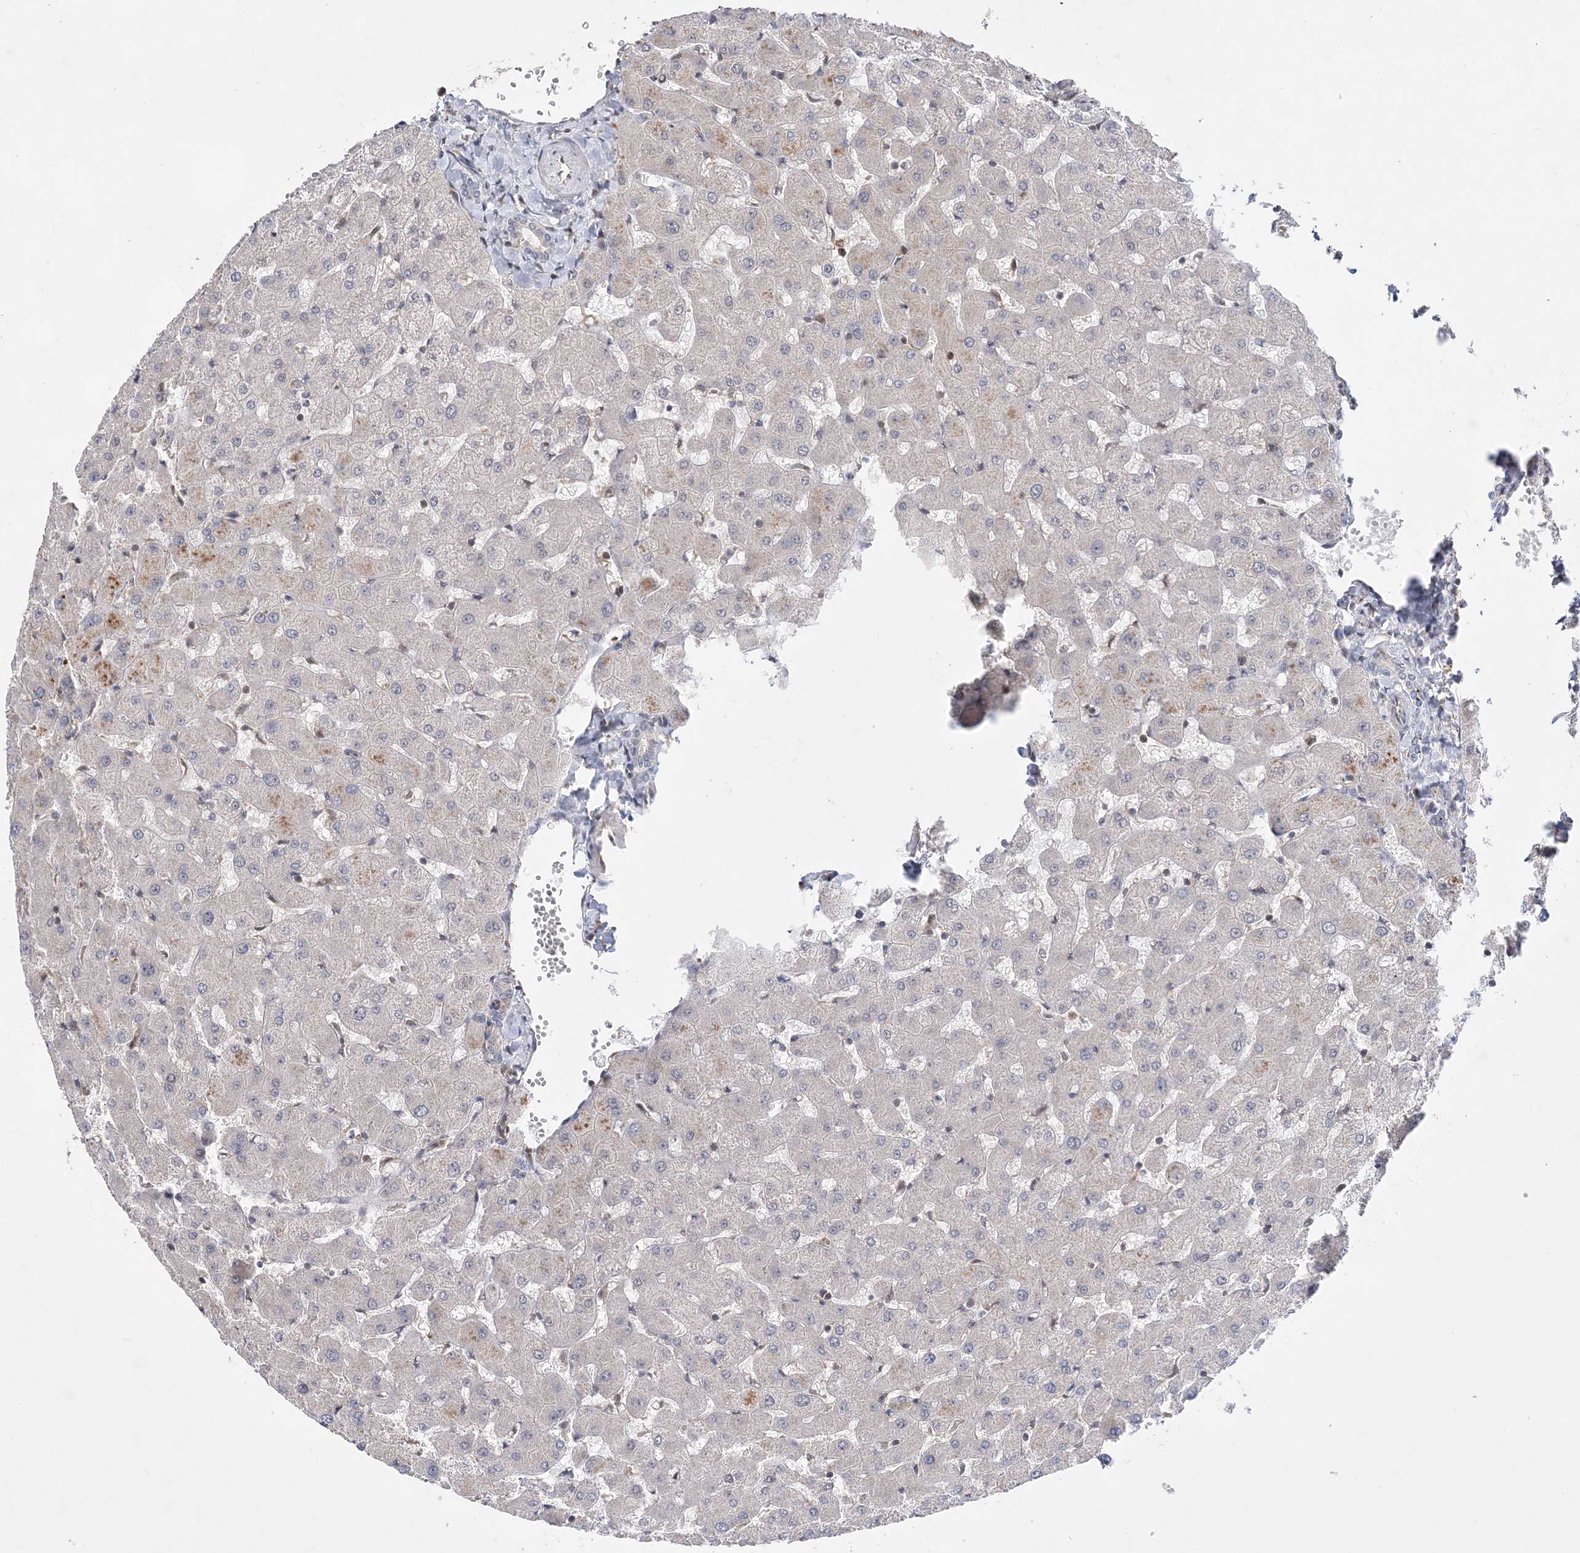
{"staining": {"intensity": "negative", "quantity": "none", "location": "none"}, "tissue": "liver", "cell_type": "Cholangiocytes", "image_type": "normal", "snomed": [{"axis": "morphology", "description": "Normal tissue, NOS"}, {"axis": "topography", "description": "Liver"}], "caption": "High power microscopy histopathology image of an immunohistochemistry (IHC) photomicrograph of normal liver, revealing no significant positivity in cholangiocytes. Brightfield microscopy of immunohistochemistry stained with DAB (3,3'-diaminobenzidine) (brown) and hematoxylin (blue), captured at high magnification.", "gene": "TMEM132B", "patient": {"sex": "female", "age": 63}}